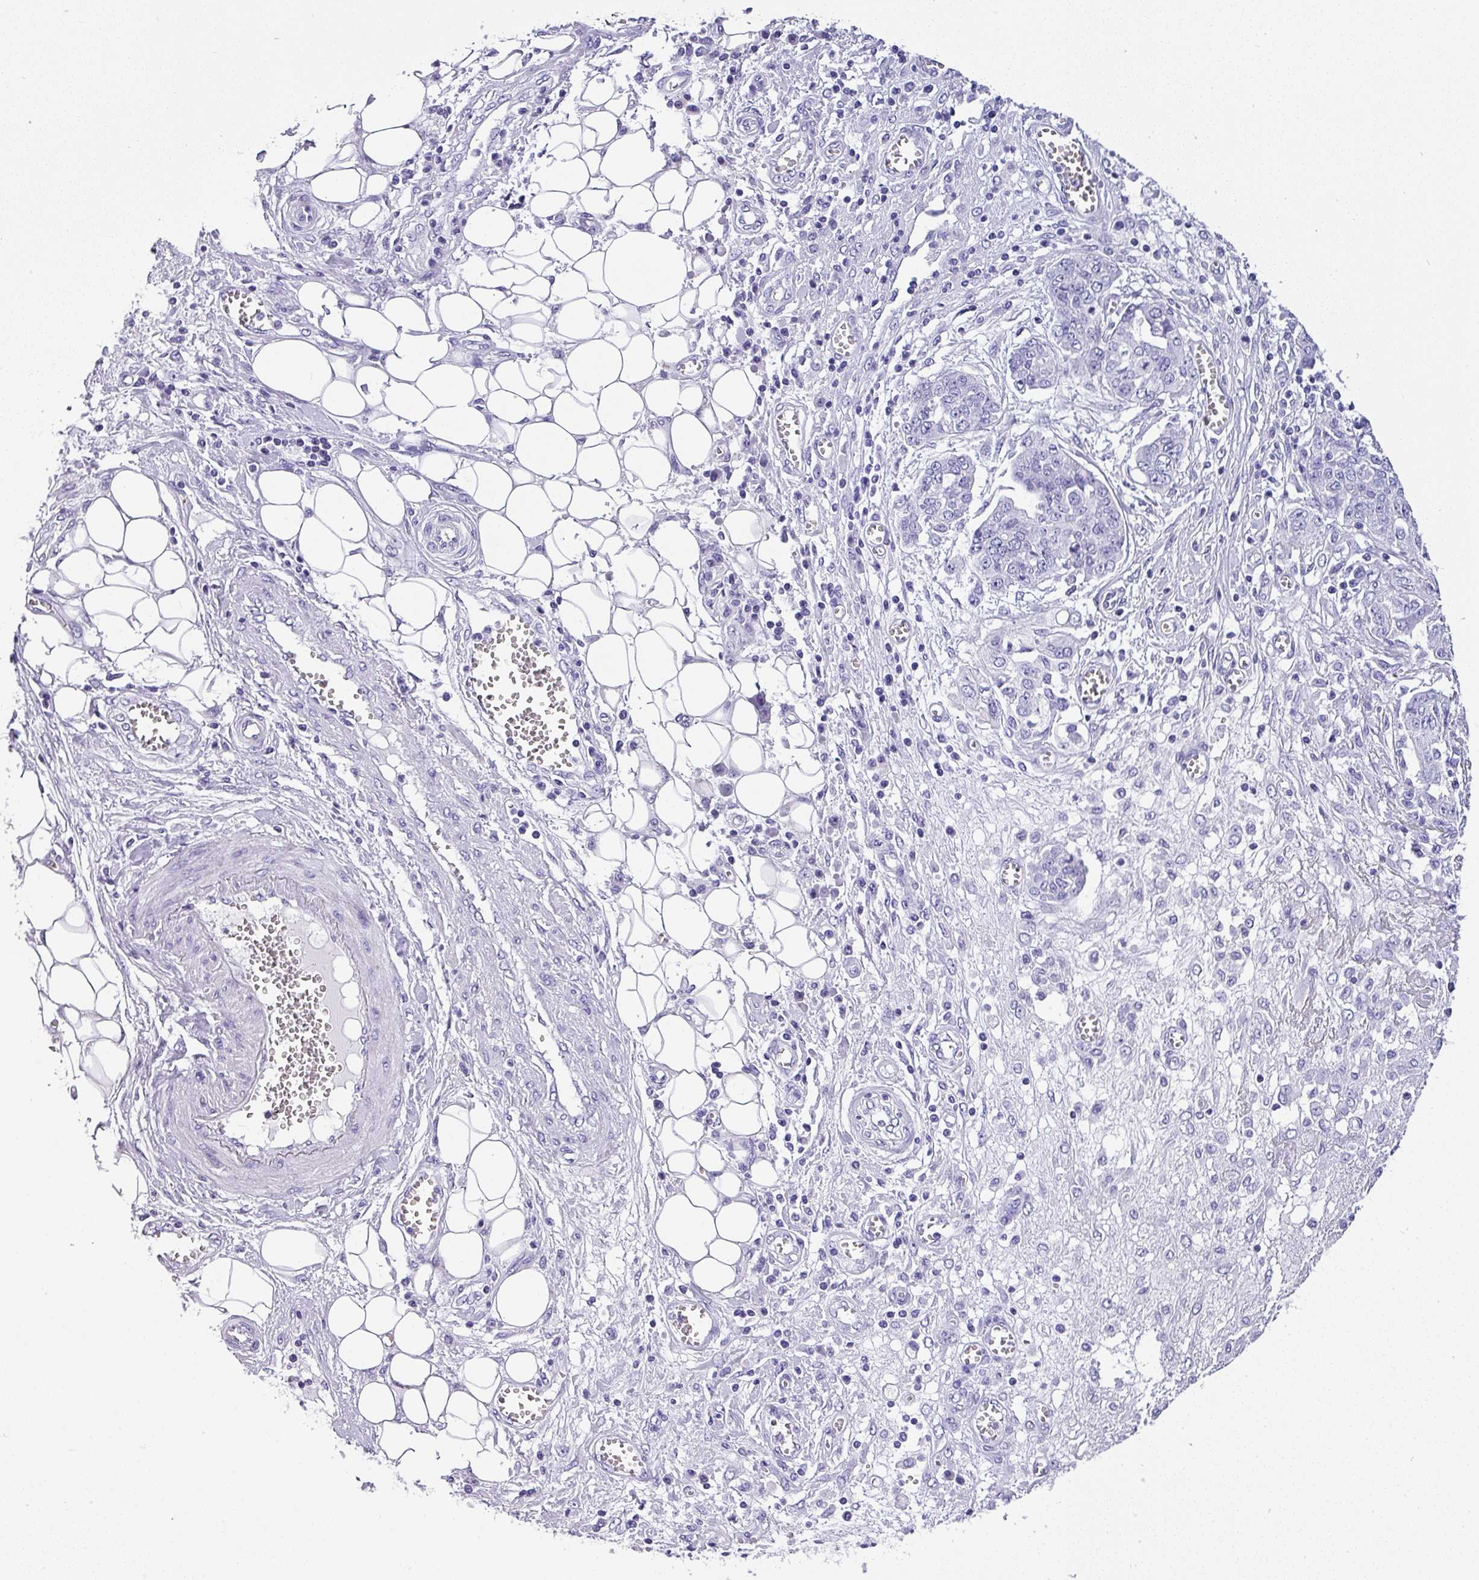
{"staining": {"intensity": "negative", "quantity": "none", "location": "none"}, "tissue": "ovarian cancer", "cell_type": "Tumor cells", "image_type": "cancer", "snomed": [{"axis": "morphology", "description": "Cystadenocarcinoma, serous, NOS"}, {"axis": "topography", "description": "Soft tissue"}, {"axis": "topography", "description": "Ovary"}], "caption": "Protein analysis of serous cystadenocarcinoma (ovarian) exhibits no significant positivity in tumor cells.", "gene": "MUC21", "patient": {"sex": "female", "age": 57}}